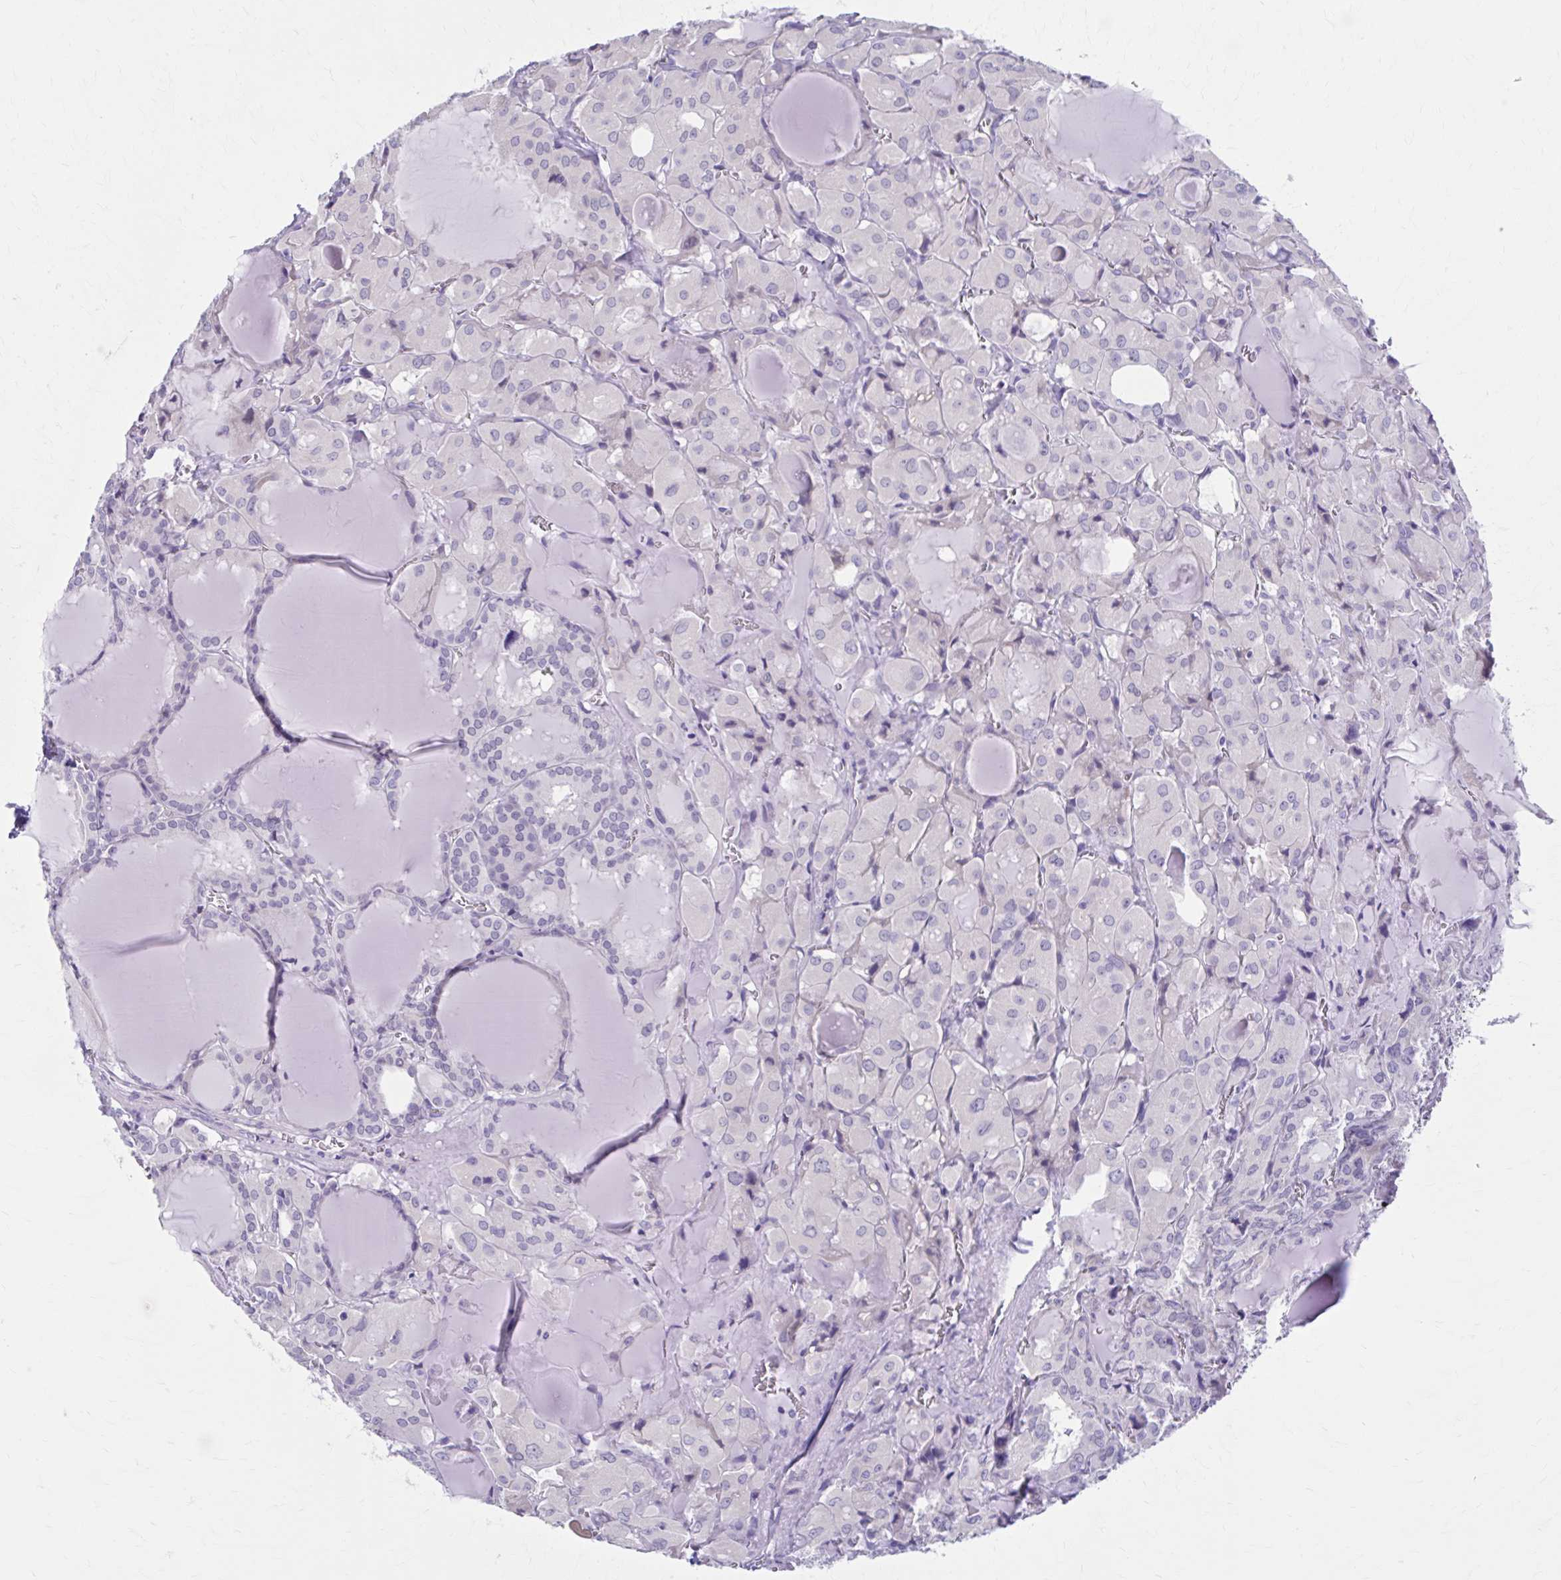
{"staining": {"intensity": "negative", "quantity": "none", "location": "none"}, "tissue": "thyroid cancer", "cell_type": "Tumor cells", "image_type": "cancer", "snomed": [{"axis": "morphology", "description": "Papillary adenocarcinoma, NOS"}, {"axis": "topography", "description": "Thyroid gland"}], "caption": "Immunohistochemistry (IHC) histopathology image of neoplastic tissue: thyroid papillary adenocarcinoma stained with DAB (3,3'-diaminobenzidine) displays no significant protein positivity in tumor cells.", "gene": "CCDC105", "patient": {"sex": "male", "age": 87}}